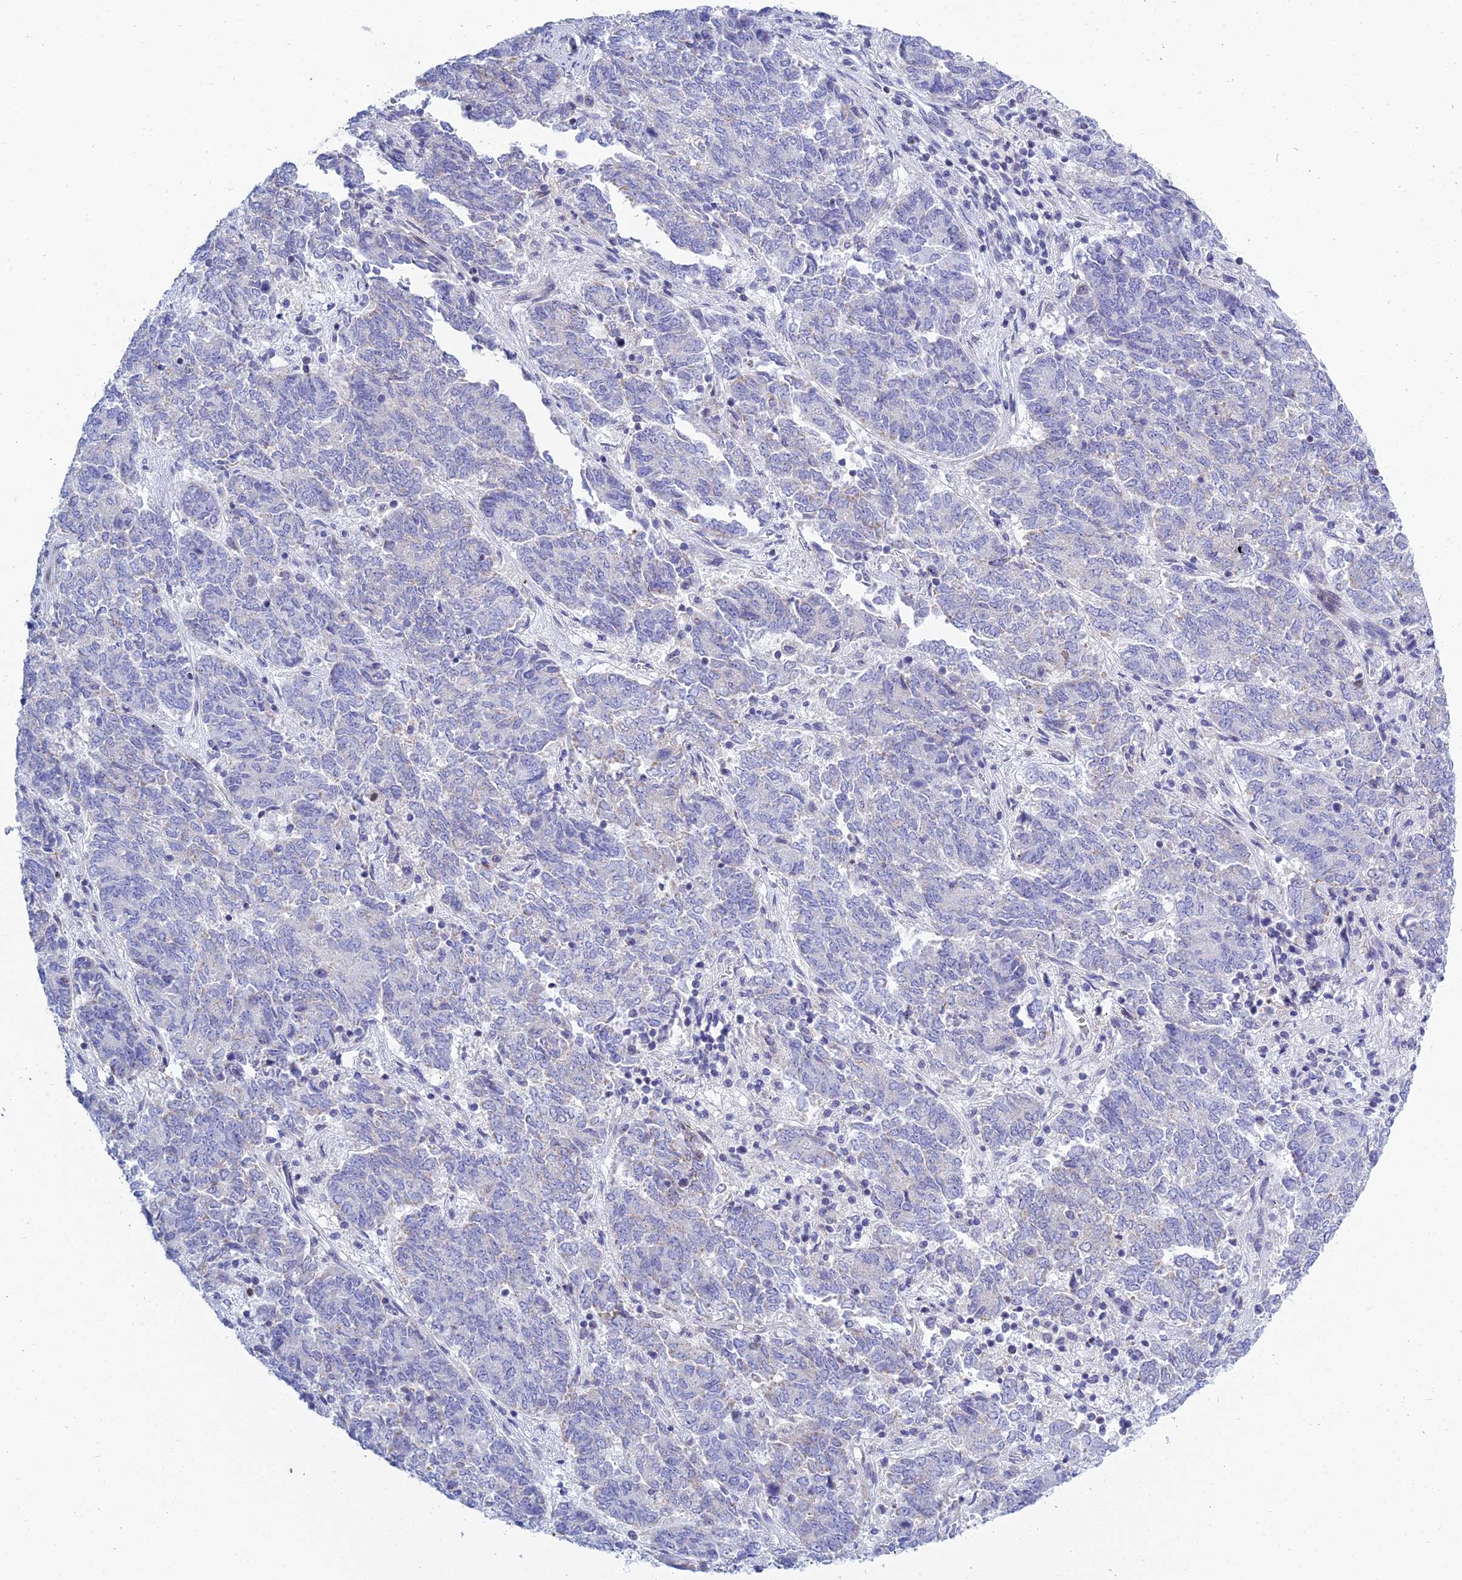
{"staining": {"intensity": "negative", "quantity": "none", "location": "none"}, "tissue": "endometrial cancer", "cell_type": "Tumor cells", "image_type": "cancer", "snomed": [{"axis": "morphology", "description": "Adenocarcinoma, NOS"}, {"axis": "topography", "description": "Endometrium"}], "caption": "This is a micrograph of IHC staining of adenocarcinoma (endometrial), which shows no expression in tumor cells.", "gene": "PRR13", "patient": {"sex": "female", "age": 80}}